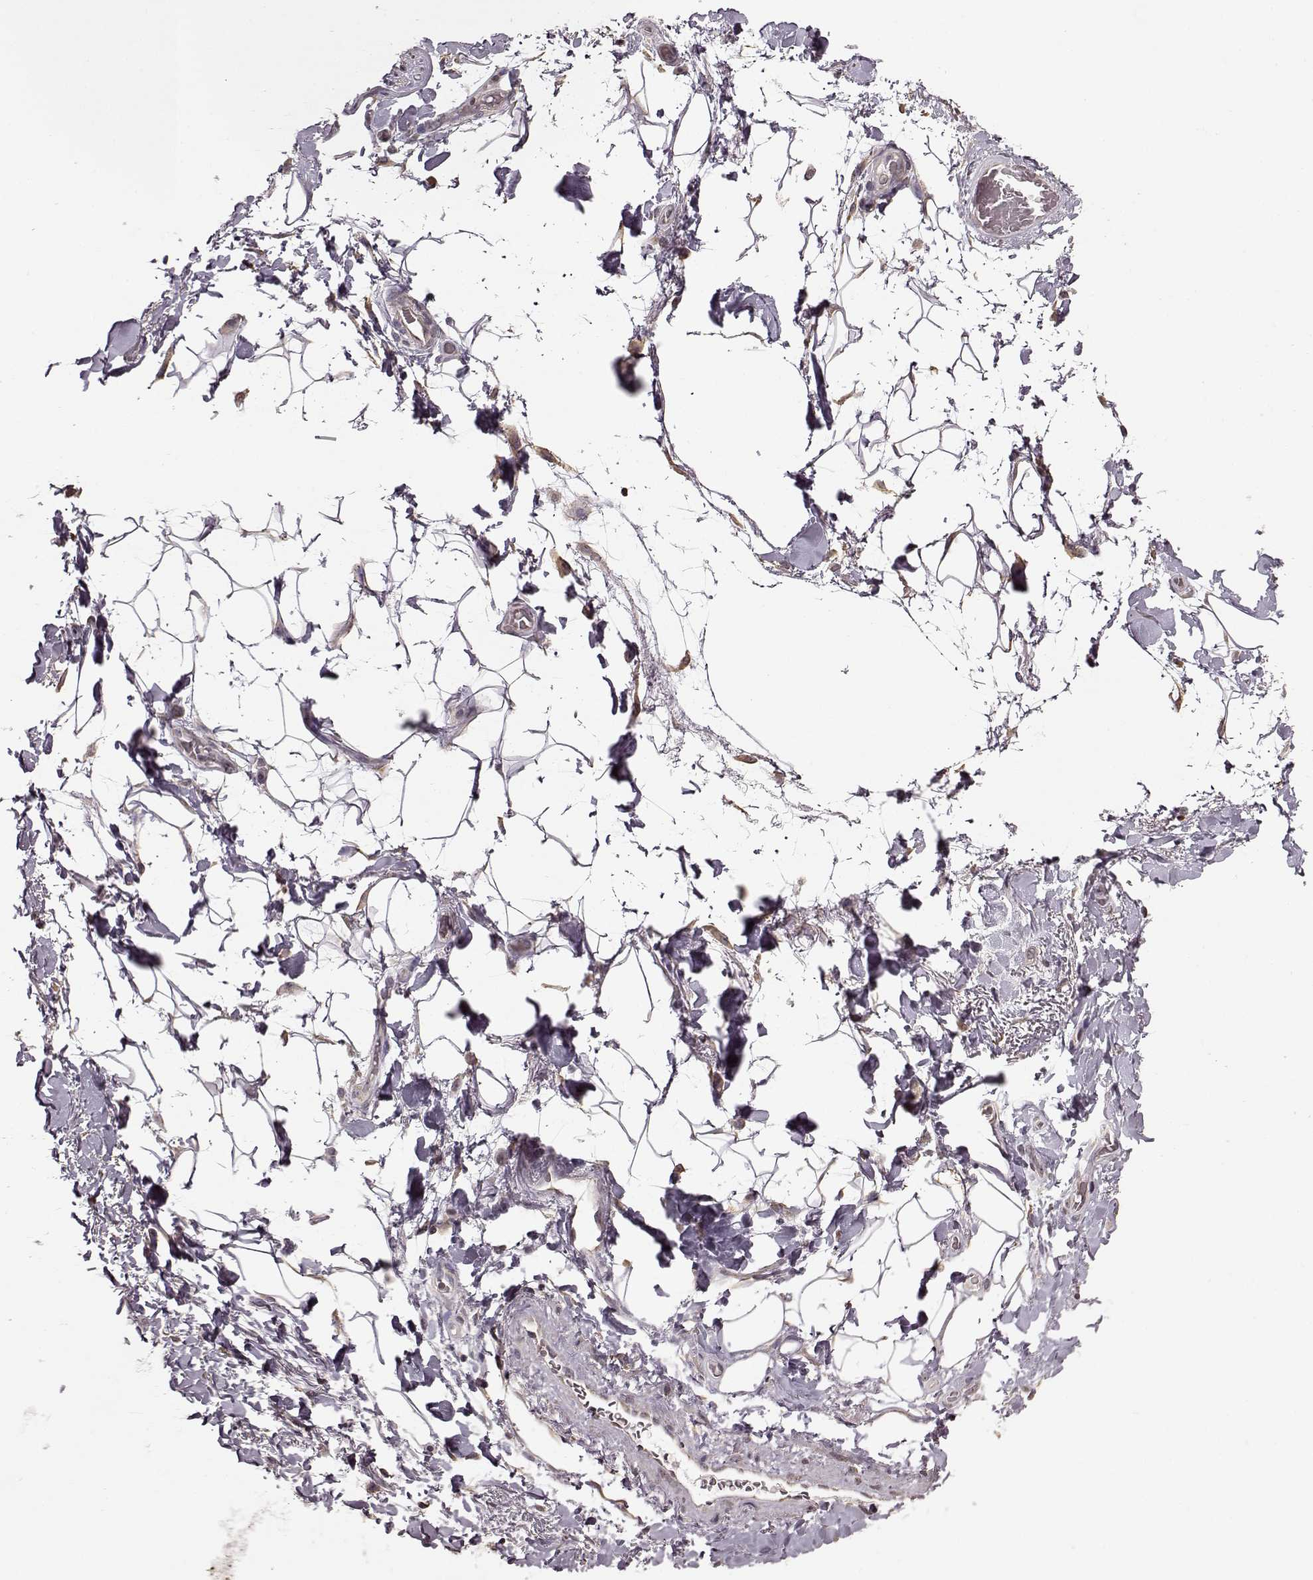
{"staining": {"intensity": "negative", "quantity": "none", "location": "none"}, "tissue": "adipose tissue", "cell_type": "Adipocytes", "image_type": "normal", "snomed": [{"axis": "morphology", "description": "Normal tissue, NOS"}, {"axis": "topography", "description": "Anal"}, {"axis": "topography", "description": "Peripheral nerve tissue"}], "caption": "Image shows no protein staining in adipocytes of normal adipose tissue.", "gene": "FSHB", "patient": {"sex": "male", "age": 53}}